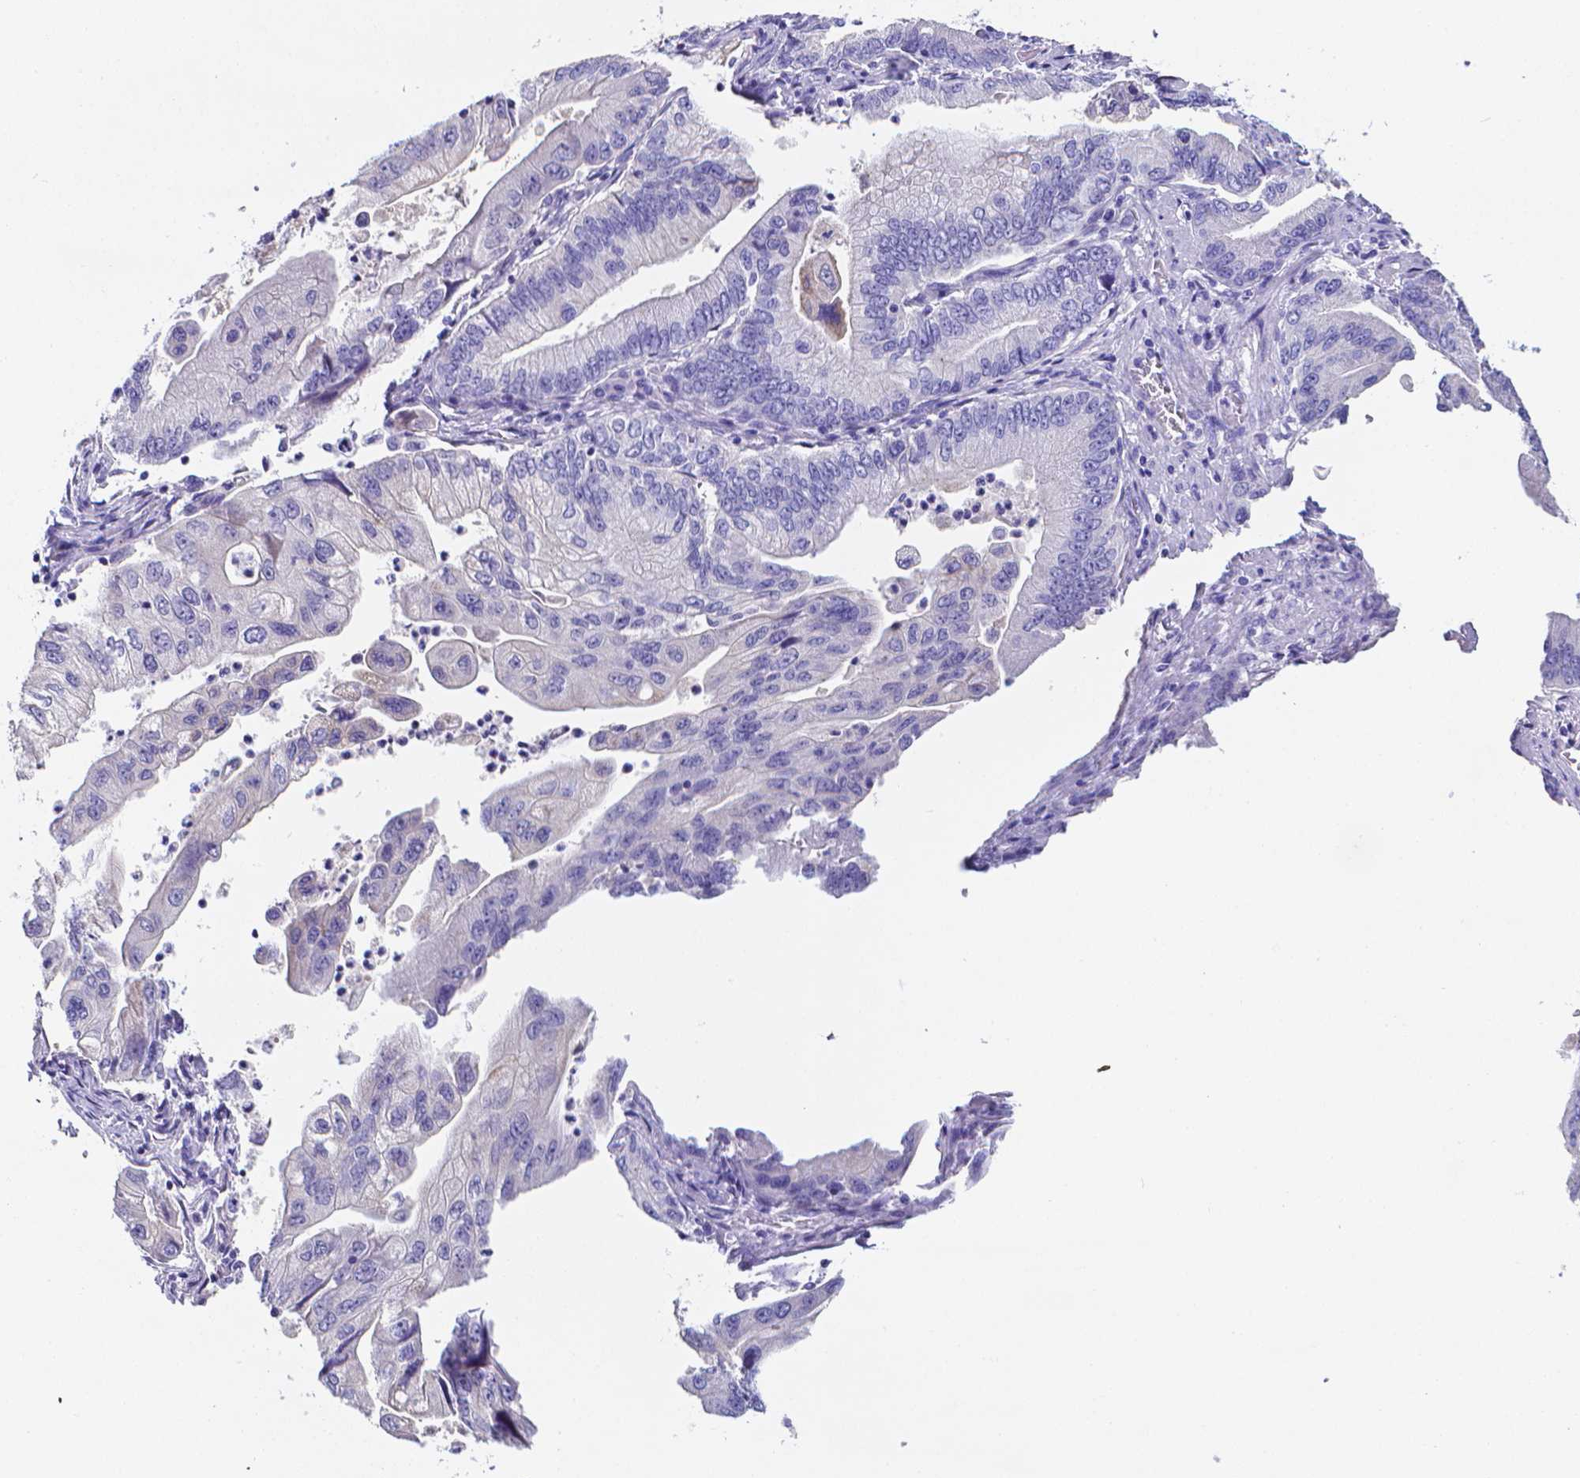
{"staining": {"intensity": "negative", "quantity": "none", "location": "none"}, "tissue": "stomach cancer", "cell_type": "Tumor cells", "image_type": "cancer", "snomed": [{"axis": "morphology", "description": "Adenocarcinoma, NOS"}, {"axis": "topography", "description": "Pancreas"}, {"axis": "topography", "description": "Stomach, upper"}], "caption": "The IHC histopathology image has no significant expression in tumor cells of stomach adenocarcinoma tissue.", "gene": "LRRC73", "patient": {"sex": "male", "age": 77}}